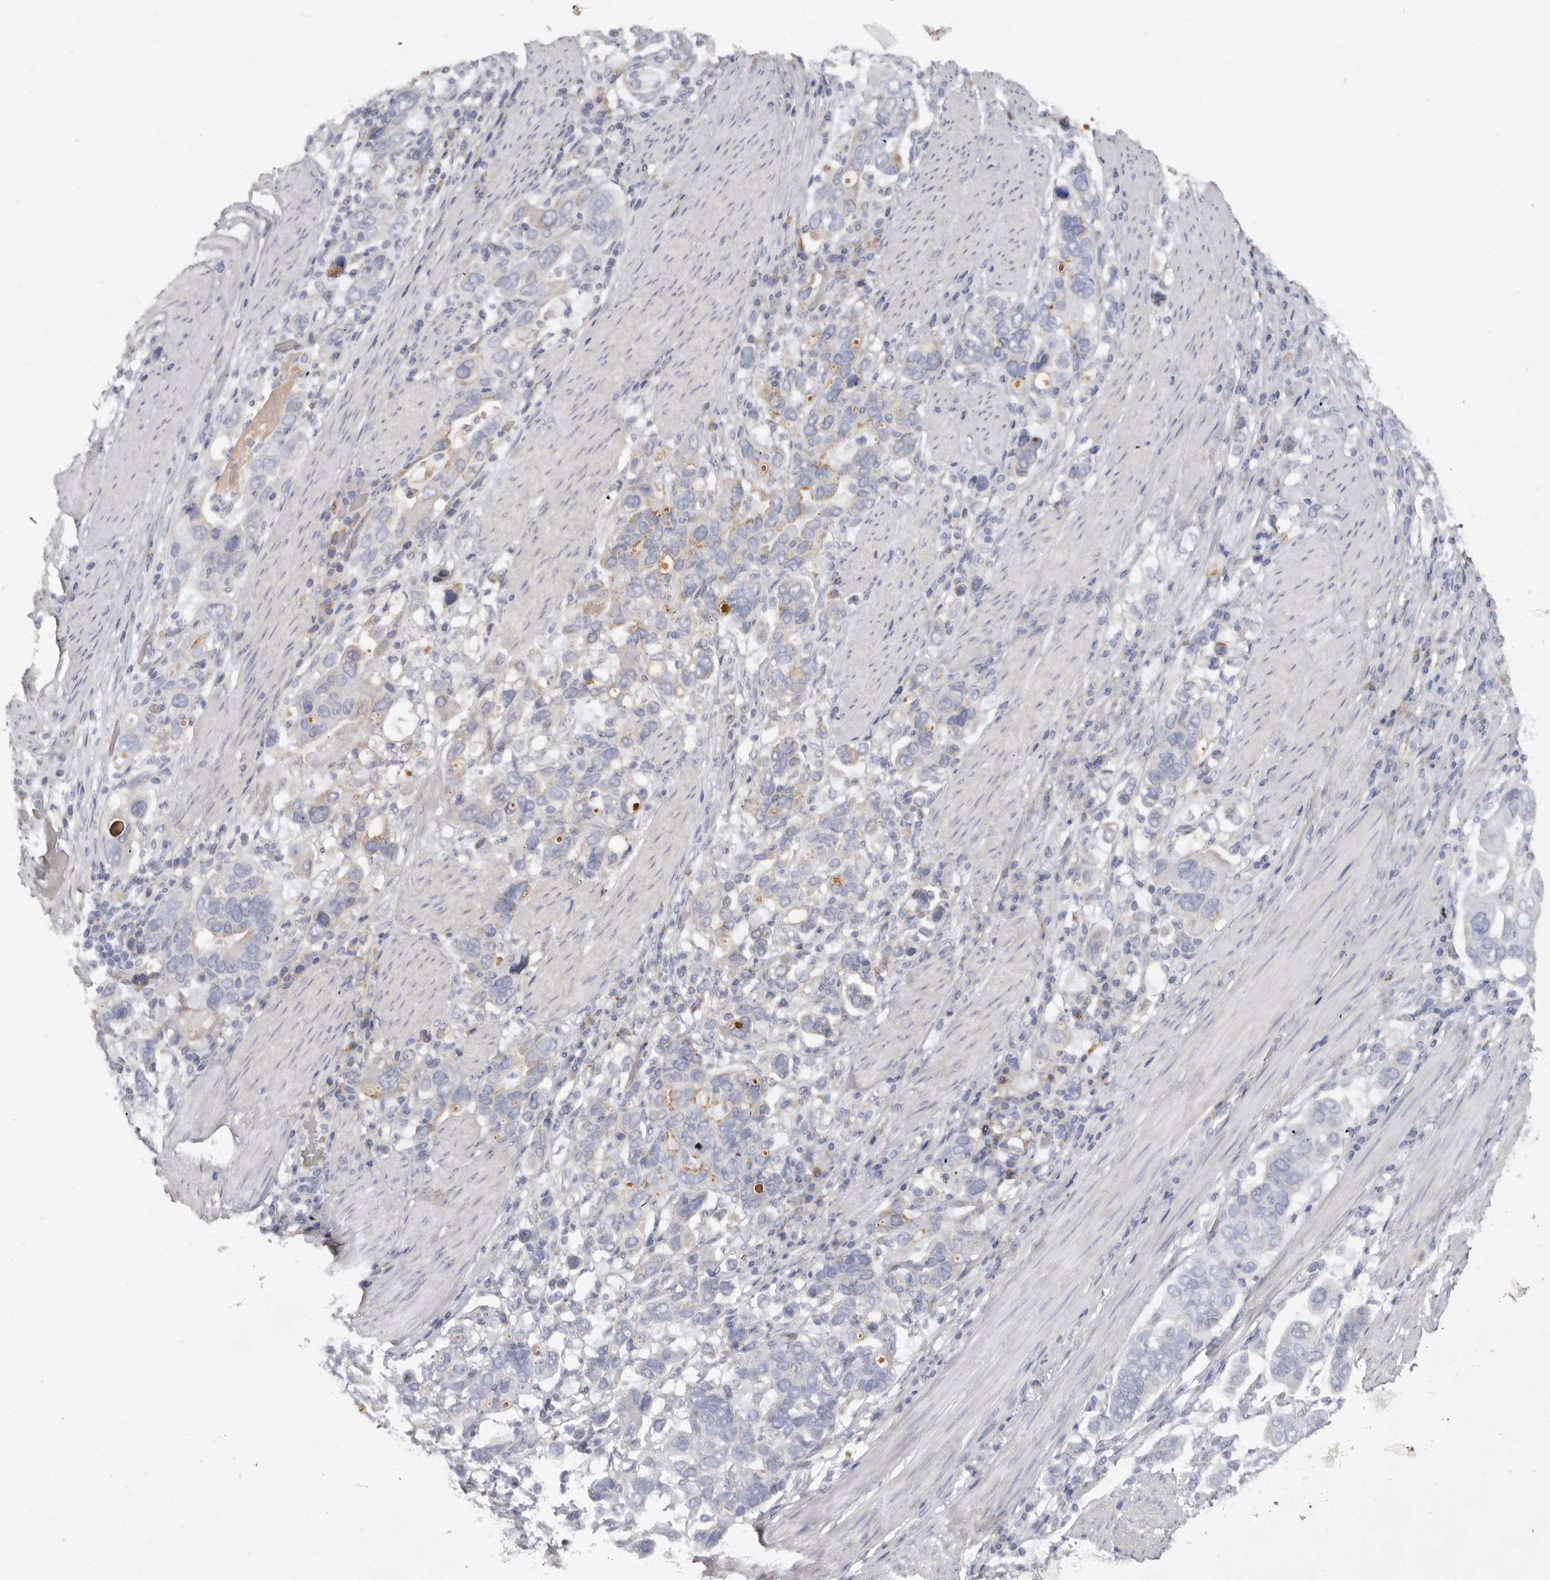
{"staining": {"intensity": "weak", "quantity": "<25%", "location": "cytoplasmic/membranous"}, "tissue": "stomach cancer", "cell_type": "Tumor cells", "image_type": "cancer", "snomed": [{"axis": "morphology", "description": "Adenocarcinoma, NOS"}, {"axis": "topography", "description": "Stomach, upper"}], "caption": "Tumor cells show no significant protein positivity in adenocarcinoma (stomach).", "gene": "SPTA1", "patient": {"sex": "male", "age": 62}}